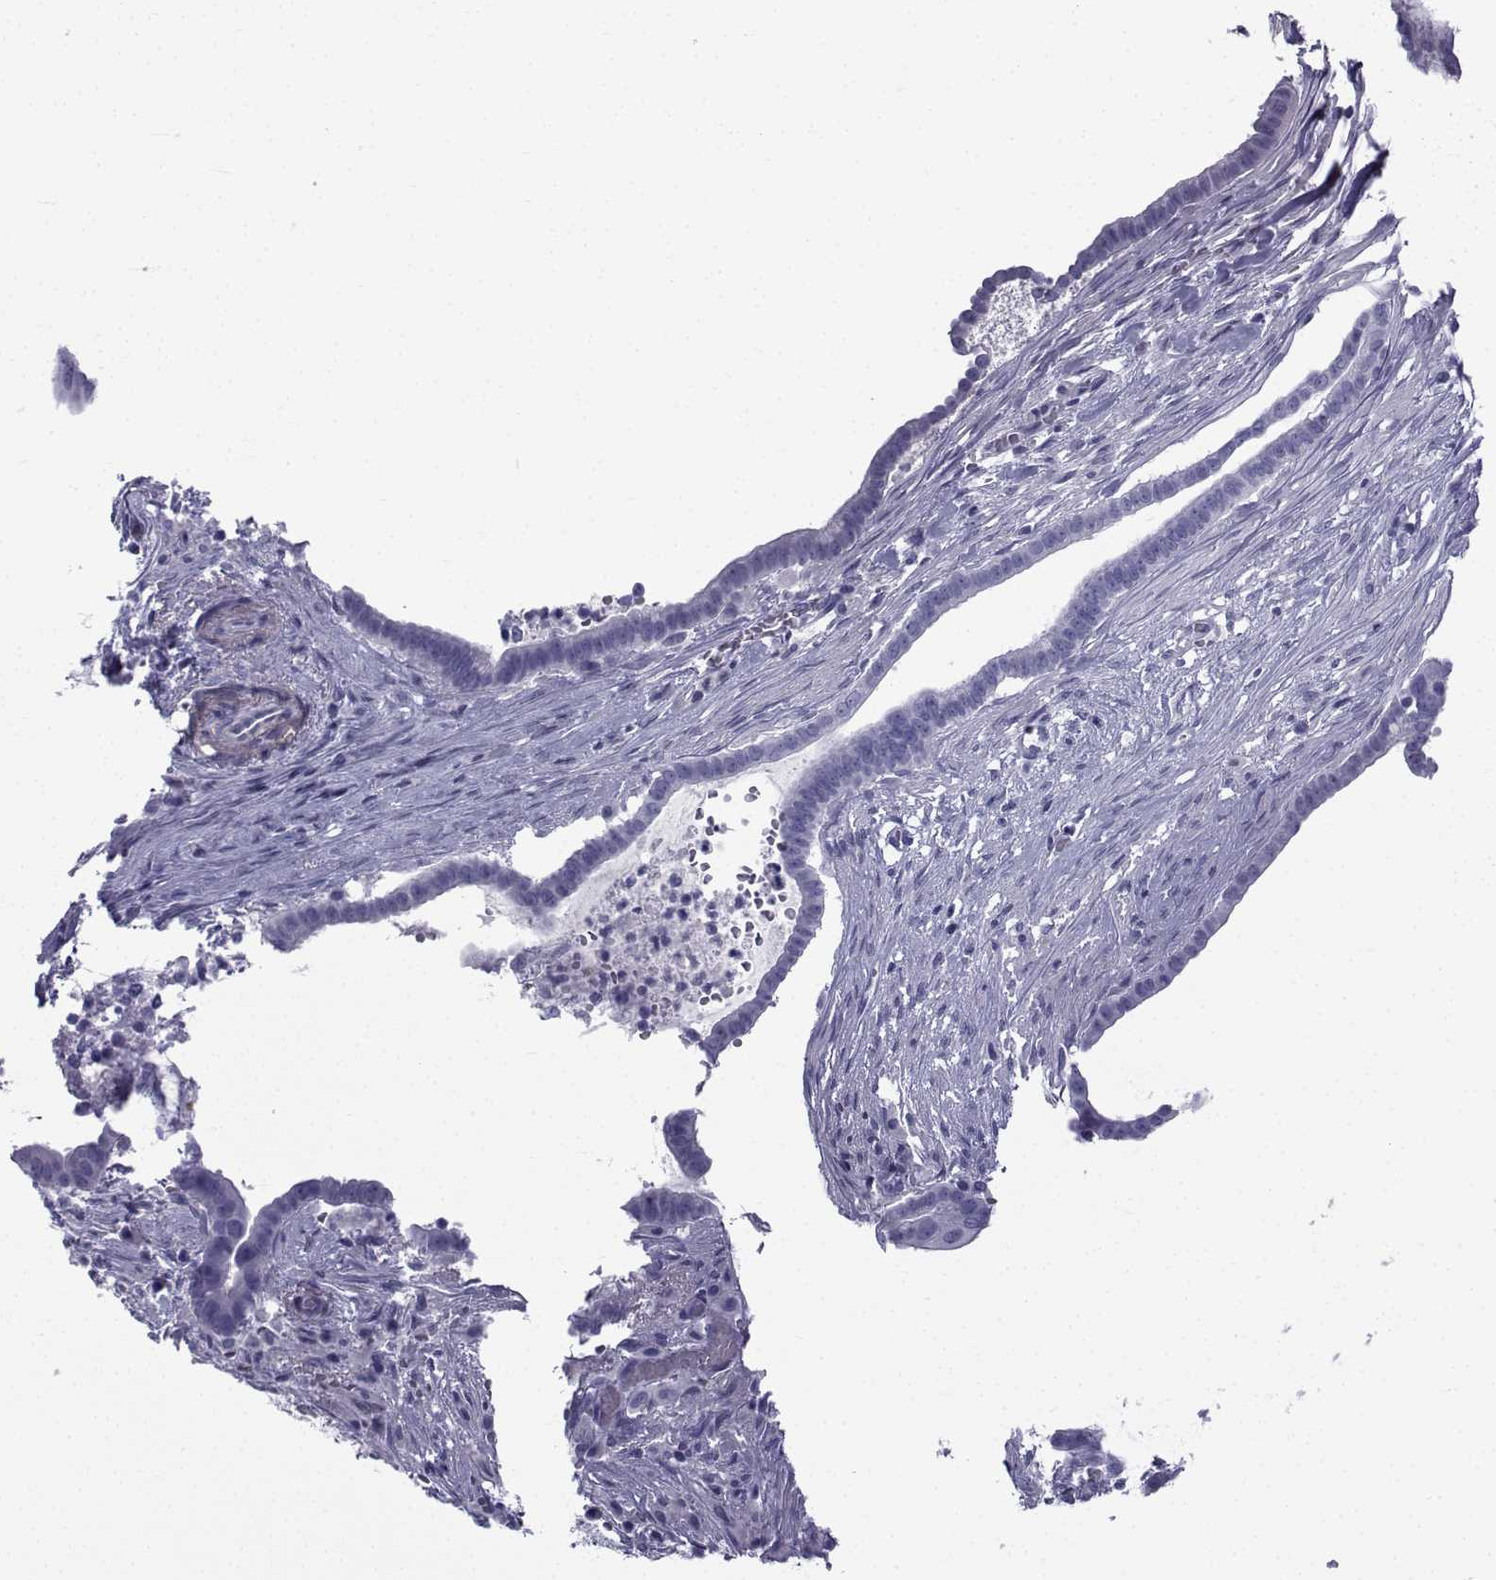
{"staining": {"intensity": "negative", "quantity": "none", "location": "none"}, "tissue": "pancreatic cancer", "cell_type": "Tumor cells", "image_type": "cancer", "snomed": [{"axis": "morphology", "description": "Adenocarcinoma, NOS"}, {"axis": "topography", "description": "Pancreas"}], "caption": "The immunohistochemistry photomicrograph has no significant staining in tumor cells of adenocarcinoma (pancreatic) tissue.", "gene": "SPANXD", "patient": {"sex": "male", "age": 61}}